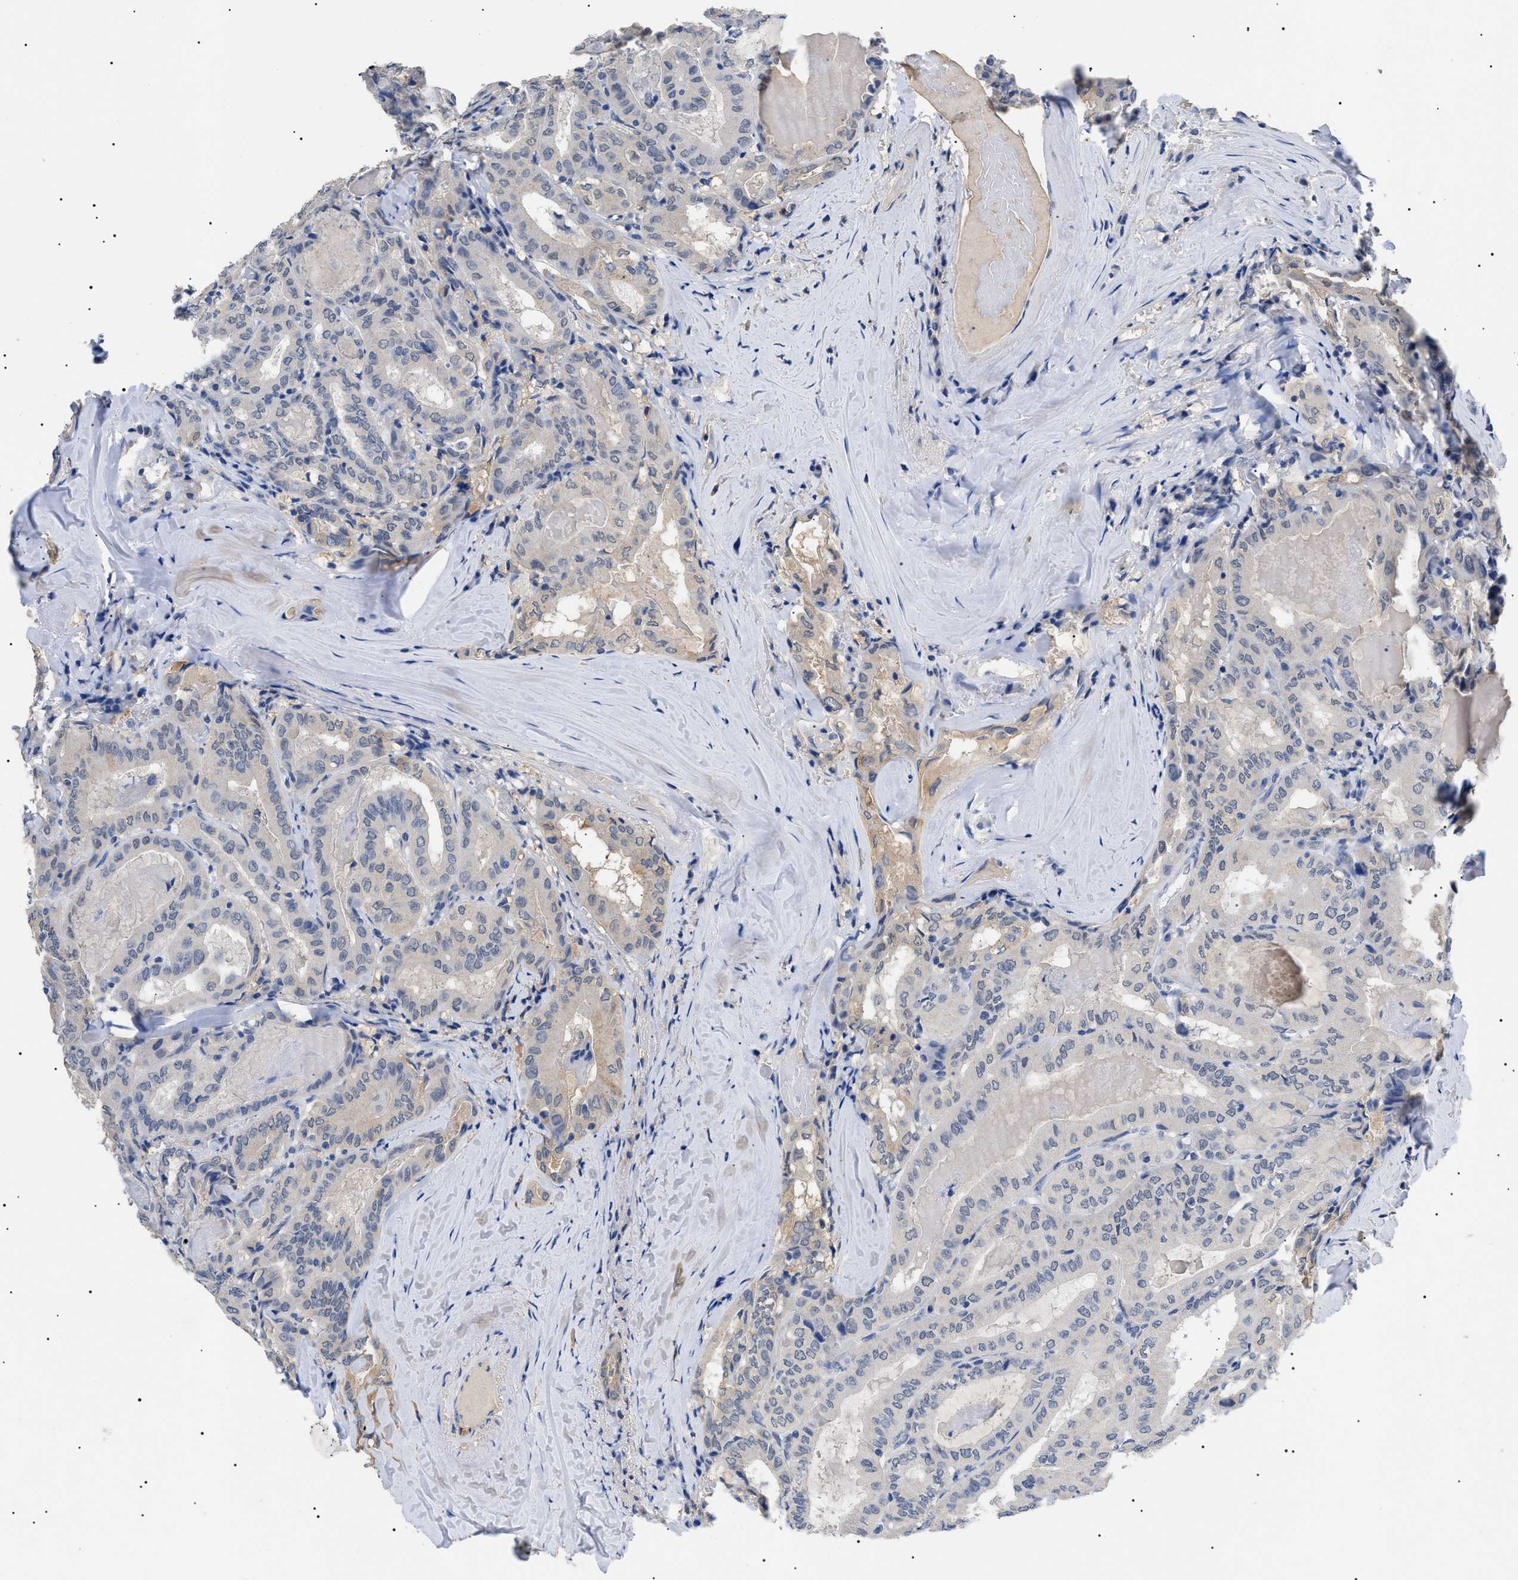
{"staining": {"intensity": "weak", "quantity": "25%-75%", "location": "cytoplasmic/membranous"}, "tissue": "thyroid cancer", "cell_type": "Tumor cells", "image_type": "cancer", "snomed": [{"axis": "morphology", "description": "Papillary adenocarcinoma, NOS"}, {"axis": "topography", "description": "Thyroid gland"}], "caption": "Brown immunohistochemical staining in human papillary adenocarcinoma (thyroid) reveals weak cytoplasmic/membranous staining in about 25%-75% of tumor cells. (Brightfield microscopy of DAB IHC at high magnification).", "gene": "PRRT2", "patient": {"sex": "female", "age": 42}}